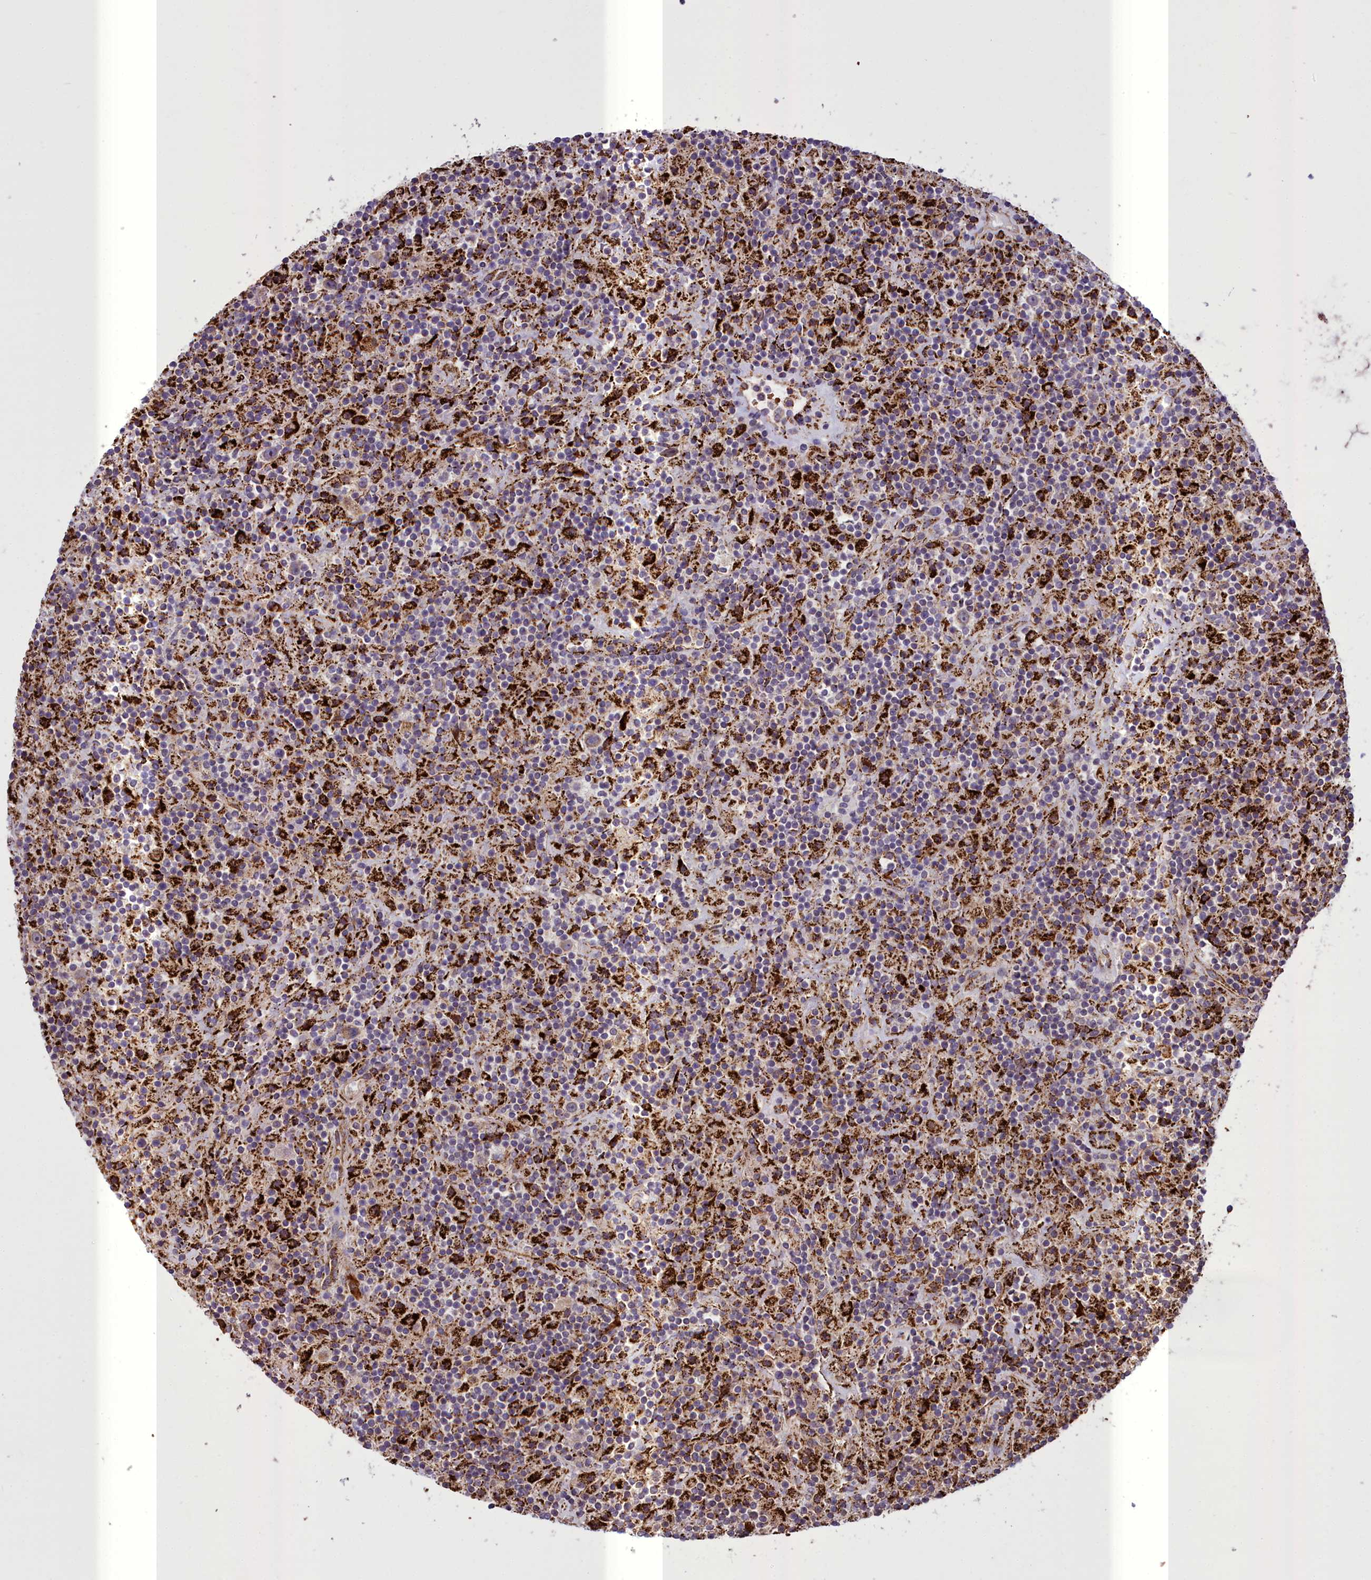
{"staining": {"intensity": "weak", "quantity": ">75%", "location": "cytoplasmic/membranous"}, "tissue": "lymphoma", "cell_type": "Tumor cells", "image_type": "cancer", "snomed": [{"axis": "morphology", "description": "Hodgkin's disease, NOS"}, {"axis": "topography", "description": "Lymph node"}], "caption": "Lymphoma stained with immunohistochemistry shows weak cytoplasmic/membranous staining in approximately >75% of tumor cells.", "gene": "TBC1D24", "patient": {"sex": "male", "age": 70}}